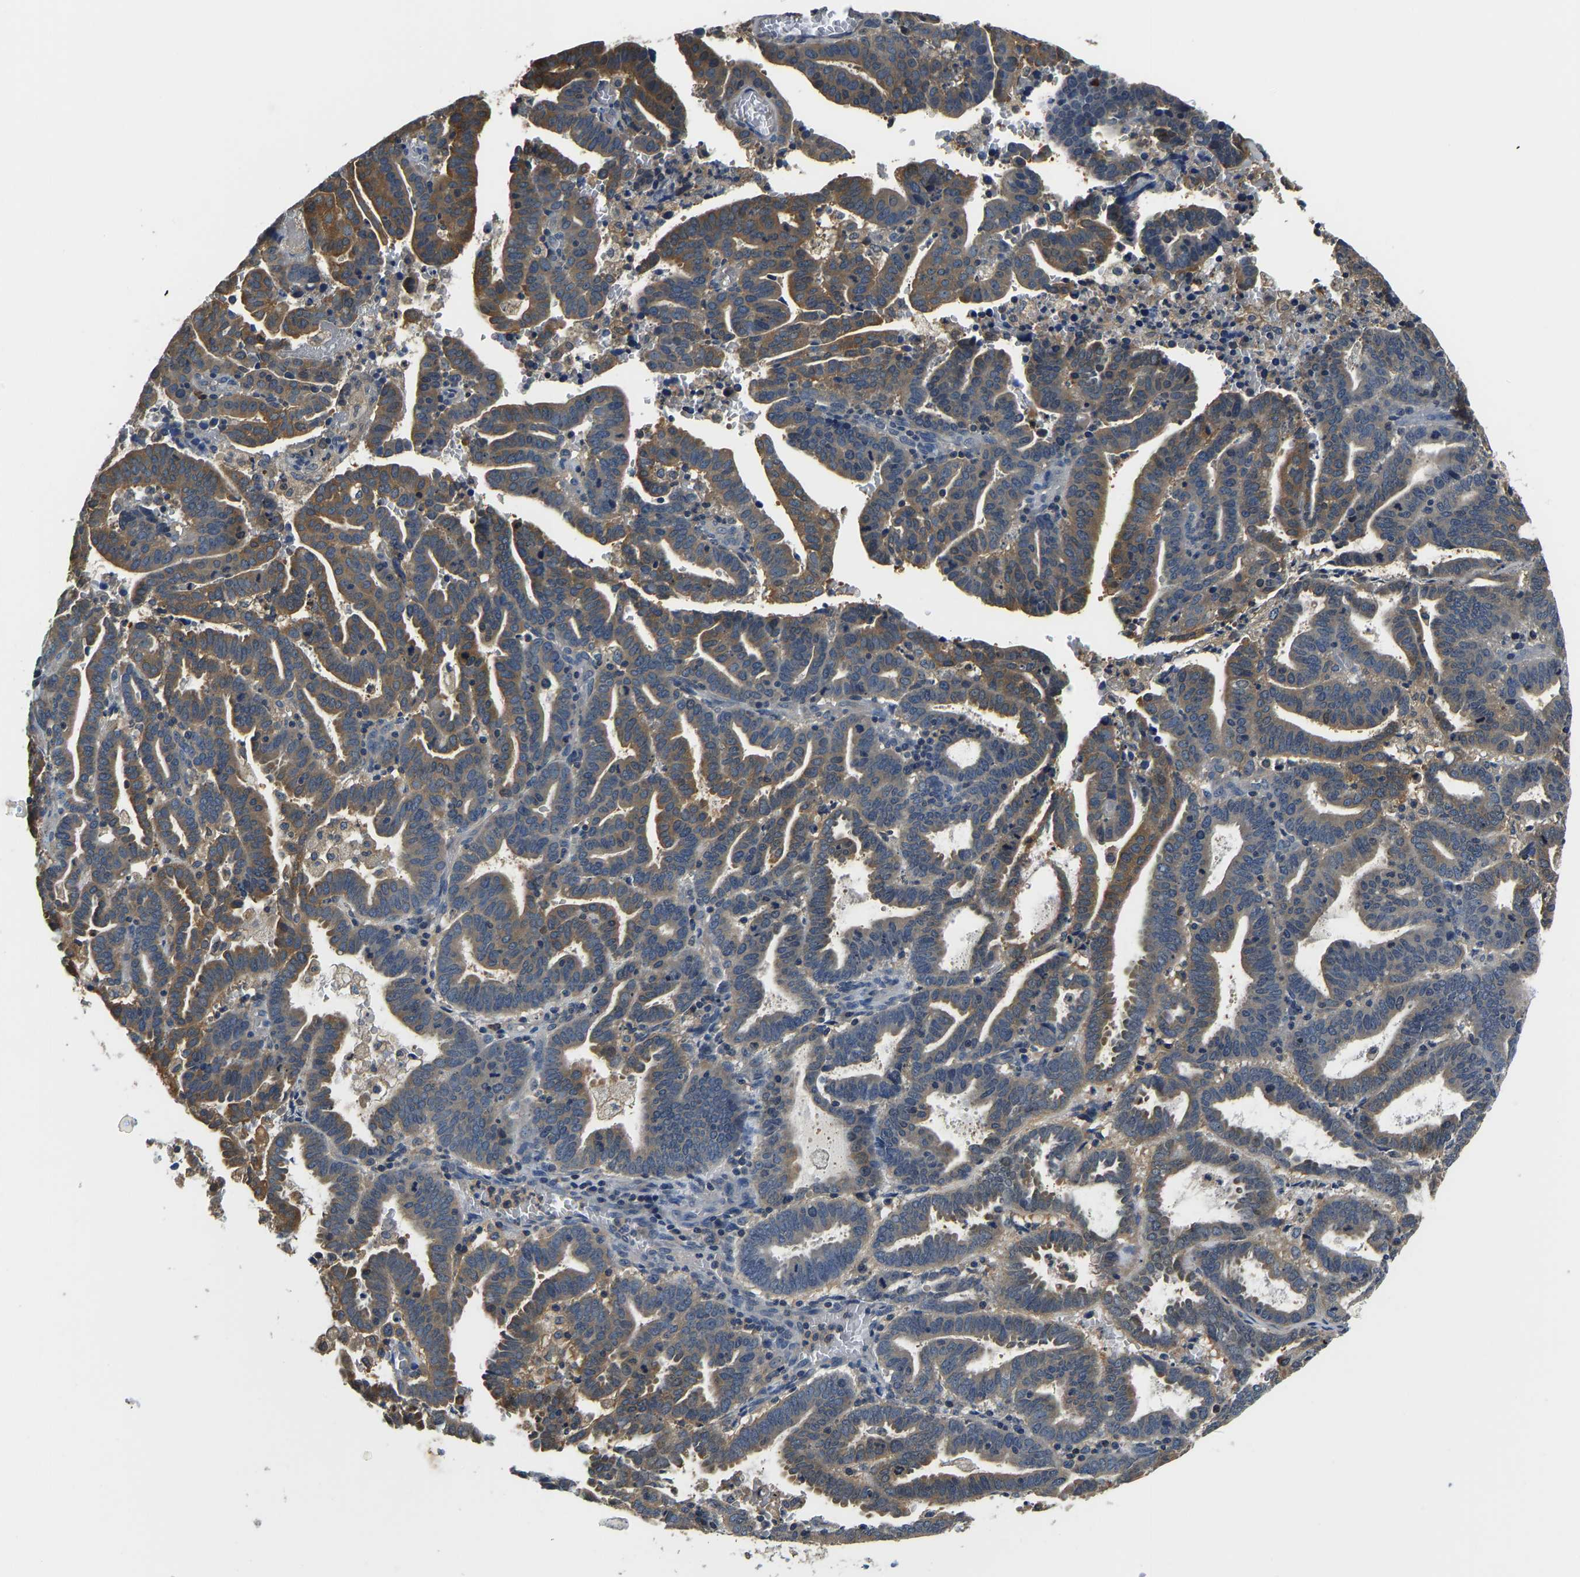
{"staining": {"intensity": "strong", "quantity": ">75%", "location": "cytoplasmic/membranous"}, "tissue": "endometrial cancer", "cell_type": "Tumor cells", "image_type": "cancer", "snomed": [{"axis": "morphology", "description": "Adenocarcinoma, NOS"}, {"axis": "topography", "description": "Uterus"}], "caption": "A brown stain labels strong cytoplasmic/membranous expression of a protein in endometrial cancer (adenocarcinoma) tumor cells.", "gene": "RESF1", "patient": {"sex": "female", "age": 83}}